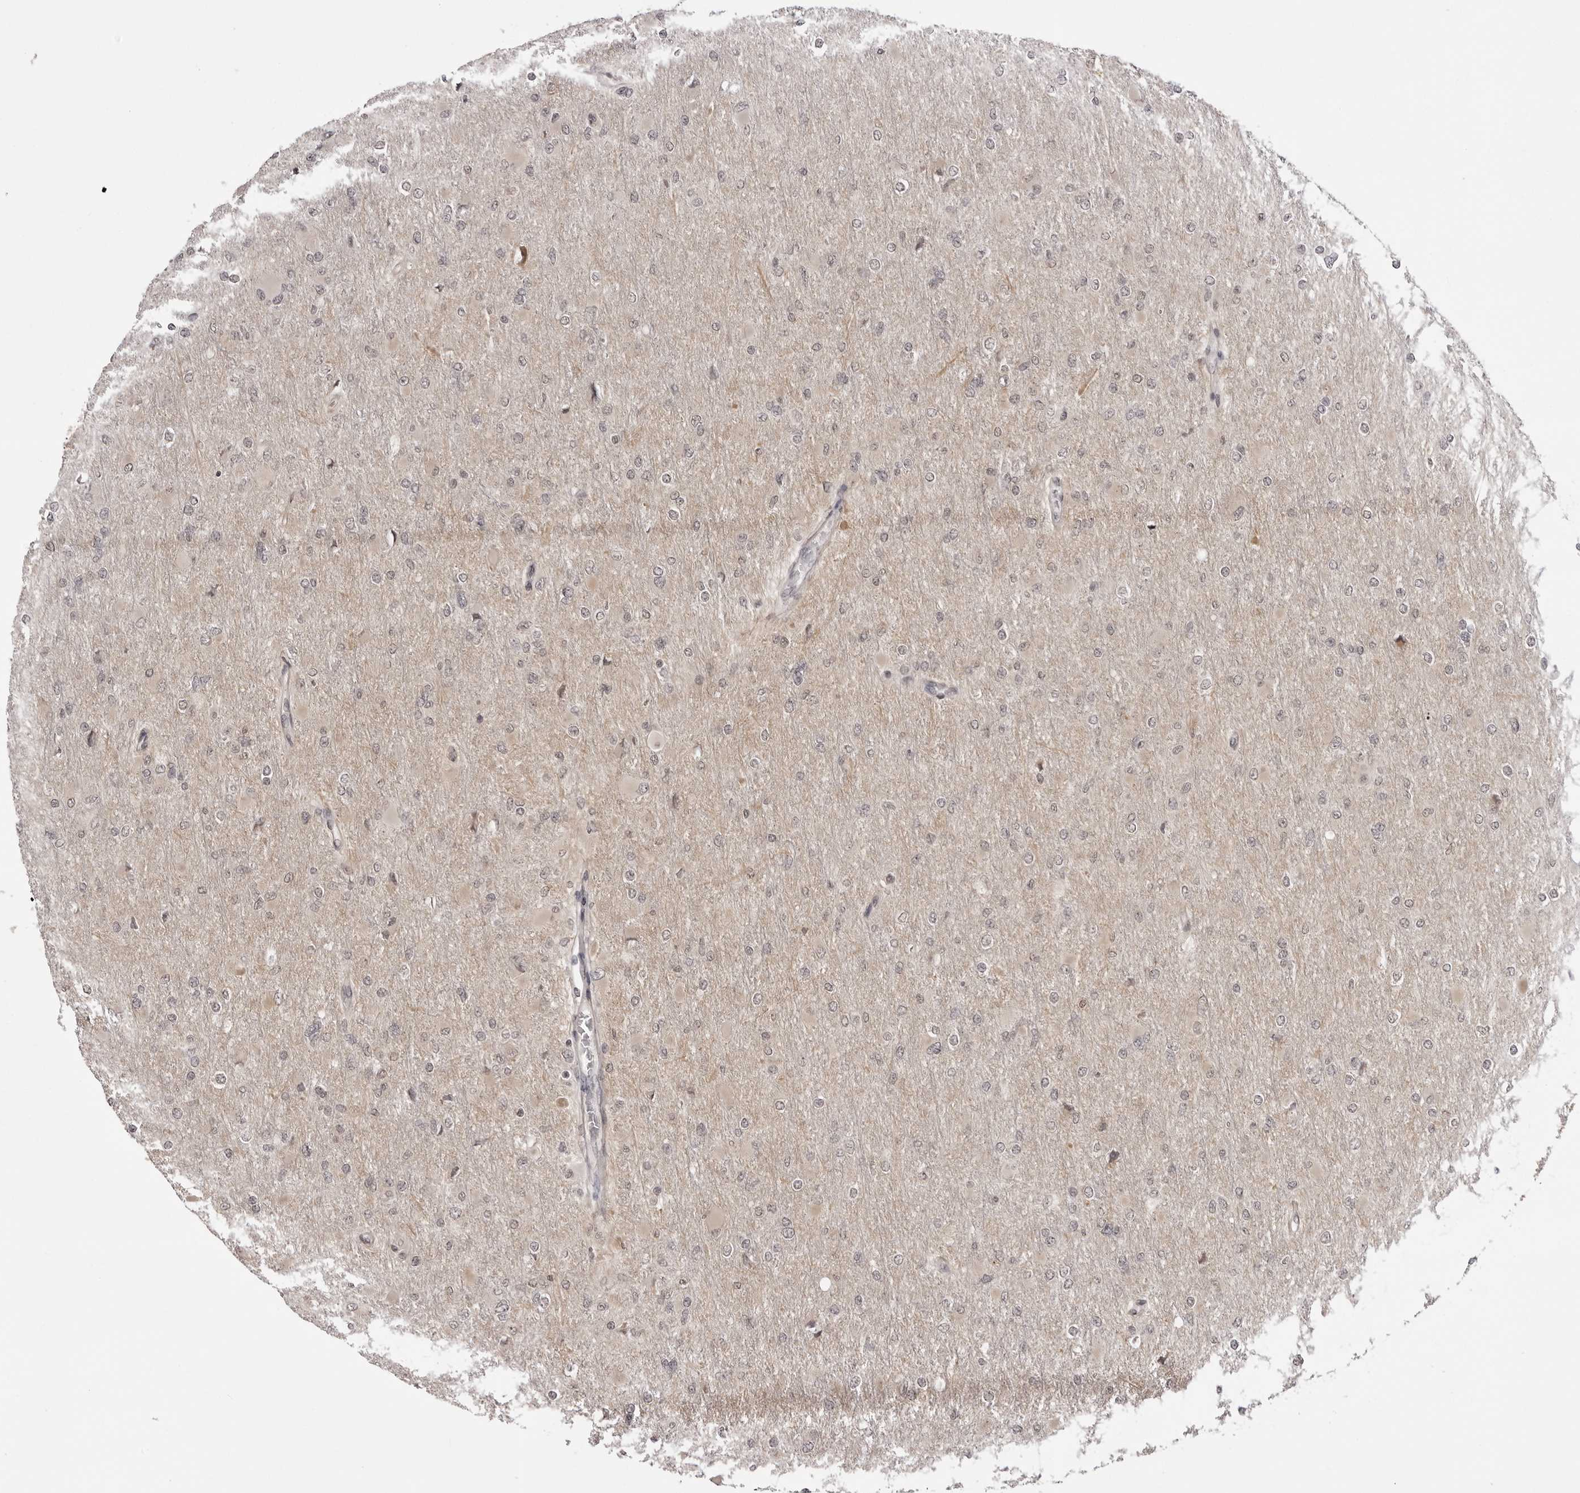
{"staining": {"intensity": "weak", "quantity": "<25%", "location": "cytoplasmic/membranous,nuclear"}, "tissue": "glioma", "cell_type": "Tumor cells", "image_type": "cancer", "snomed": [{"axis": "morphology", "description": "Glioma, malignant, High grade"}, {"axis": "topography", "description": "Cerebral cortex"}], "caption": "Human glioma stained for a protein using immunohistochemistry (IHC) reveals no staining in tumor cells.", "gene": "ZC3H11A", "patient": {"sex": "female", "age": 36}}